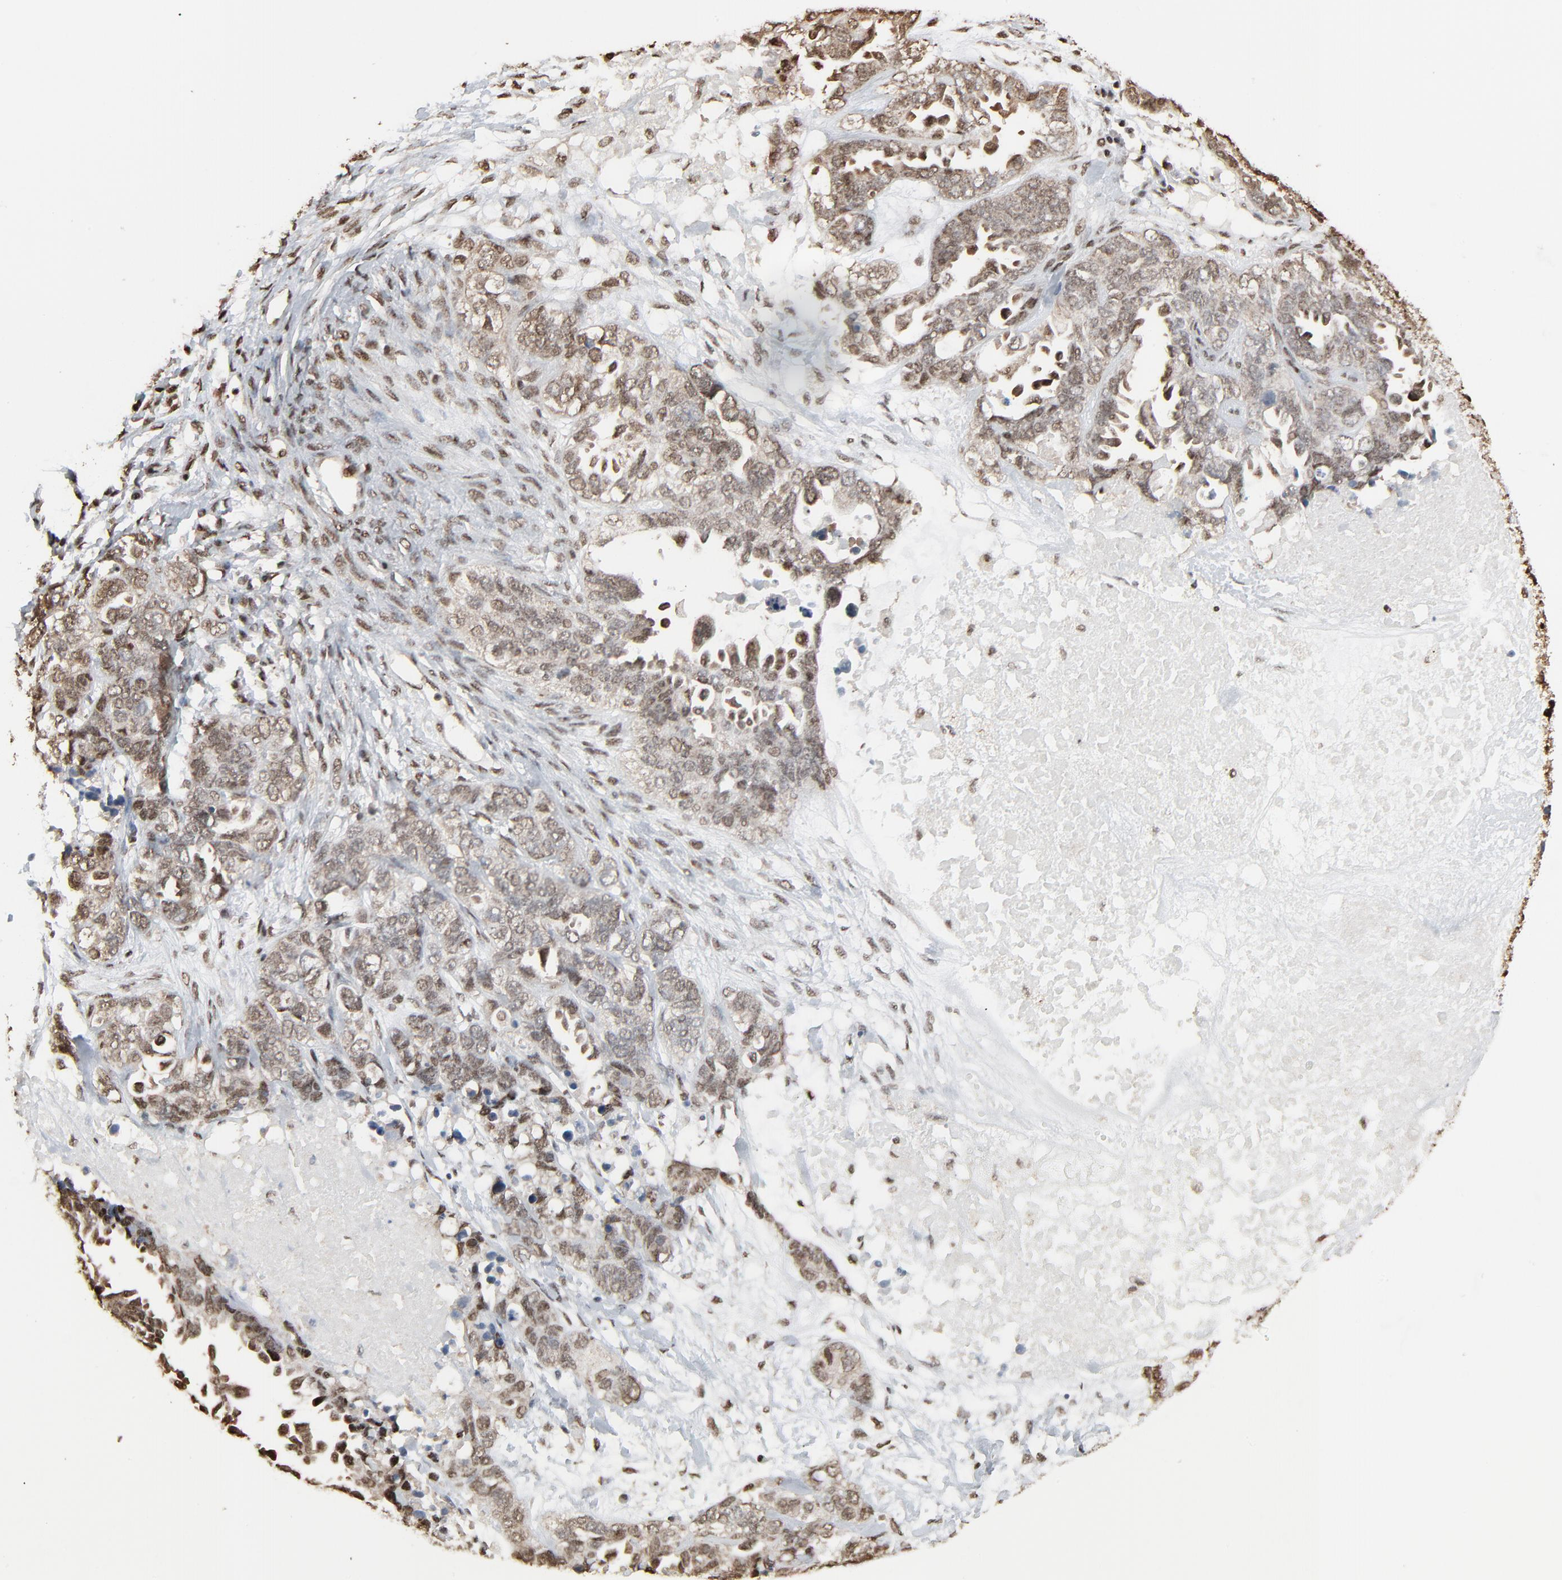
{"staining": {"intensity": "strong", "quantity": ">75%", "location": "cytoplasmic/membranous,nuclear"}, "tissue": "ovarian cancer", "cell_type": "Tumor cells", "image_type": "cancer", "snomed": [{"axis": "morphology", "description": "Cystadenocarcinoma, serous, NOS"}, {"axis": "topography", "description": "Ovary"}], "caption": "Immunohistochemical staining of human ovarian cancer demonstrates high levels of strong cytoplasmic/membranous and nuclear staining in about >75% of tumor cells.", "gene": "MEIS2", "patient": {"sex": "female", "age": 82}}